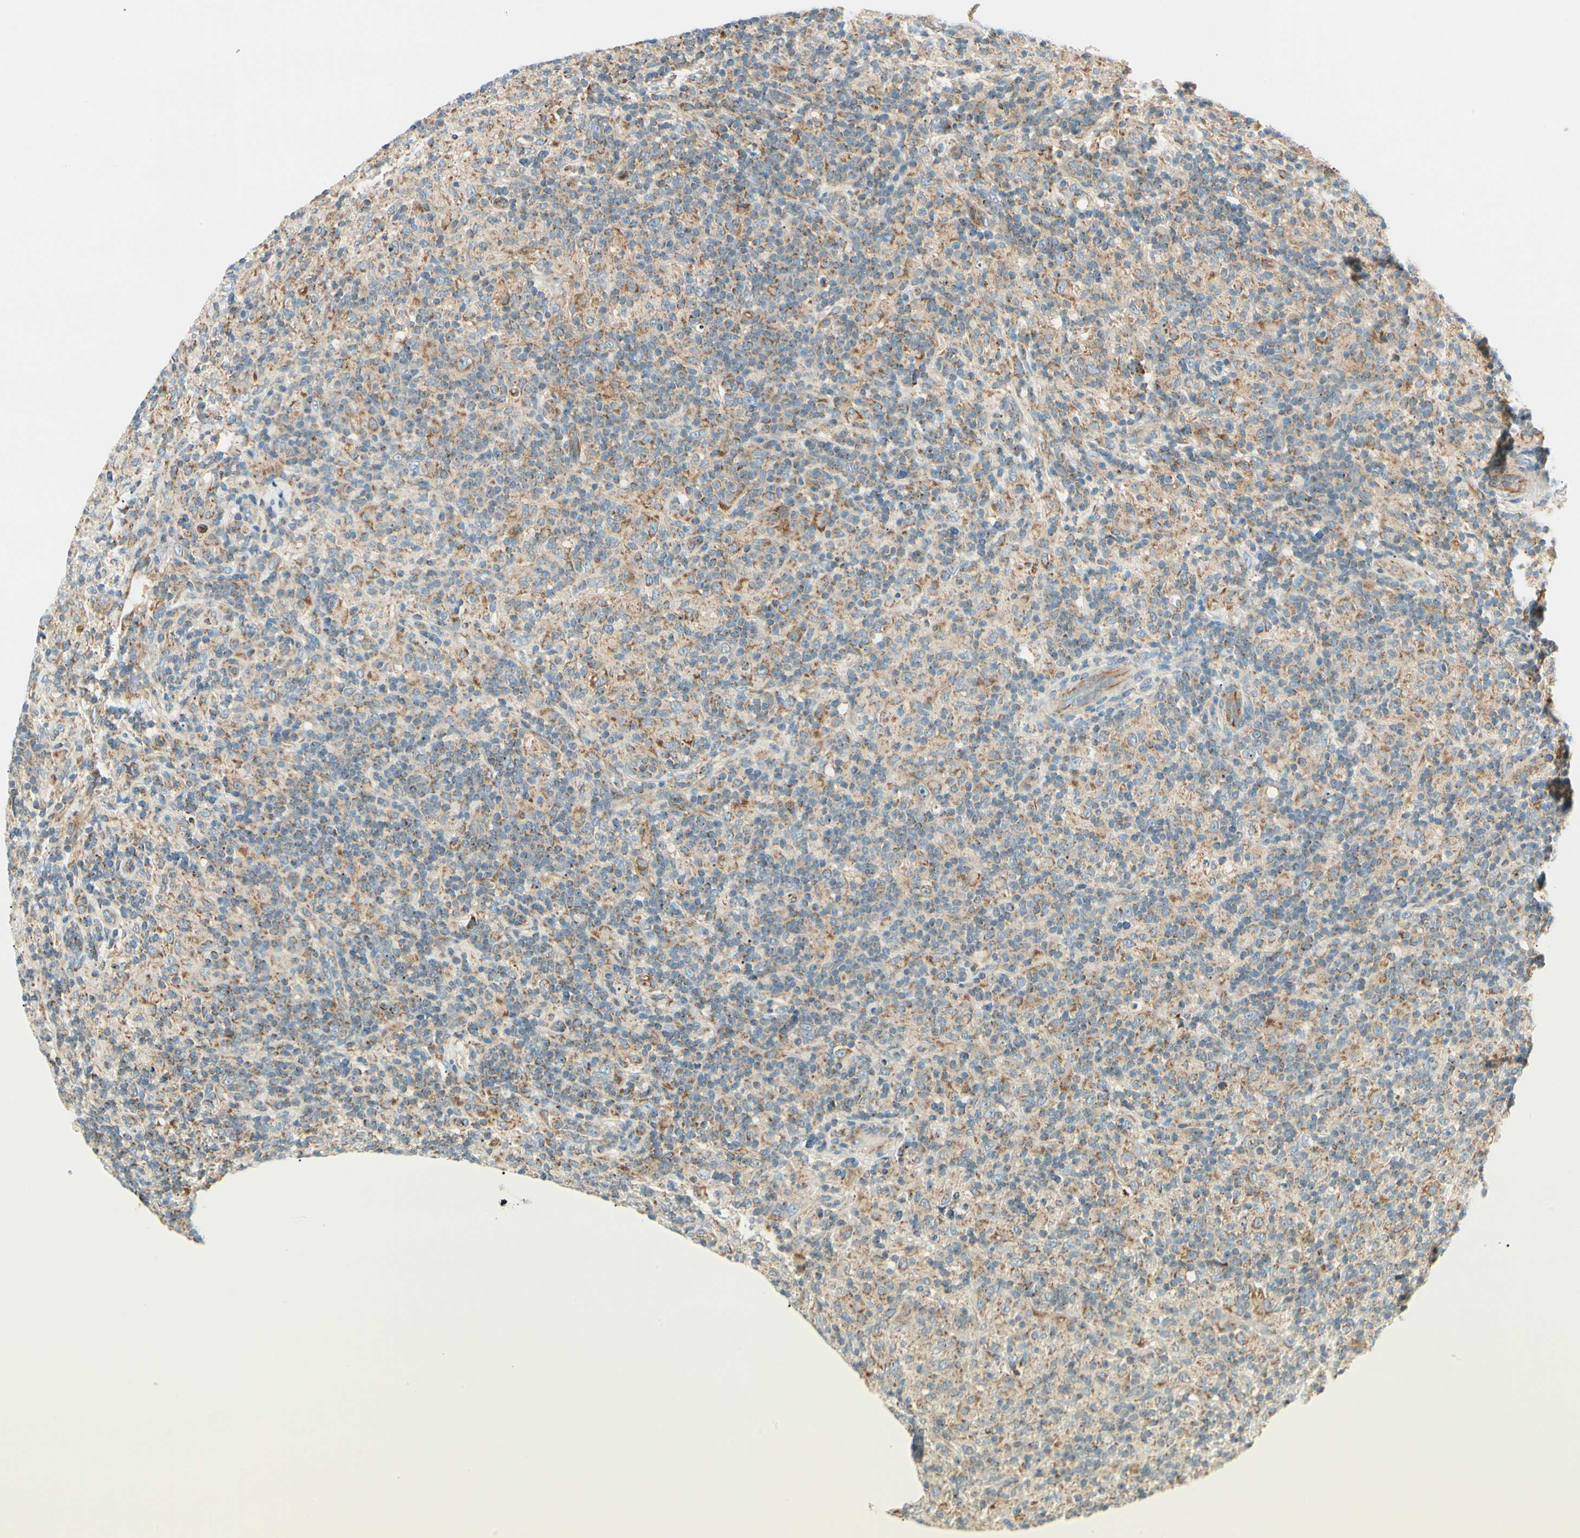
{"staining": {"intensity": "moderate", "quantity": ">75%", "location": "cytoplasmic/membranous"}, "tissue": "lymphoma", "cell_type": "Tumor cells", "image_type": "cancer", "snomed": [{"axis": "morphology", "description": "Hodgkin's disease, NOS"}, {"axis": "topography", "description": "Lymph node"}], "caption": "DAB immunohistochemical staining of lymphoma shows moderate cytoplasmic/membranous protein staining in about >75% of tumor cells. (Stains: DAB (3,3'-diaminobenzidine) in brown, nuclei in blue, Microscopy: brightfield microscopy at high magnification).", "gene": "TBC1D10A", "patient": {"sex": "male", "age": 70}}